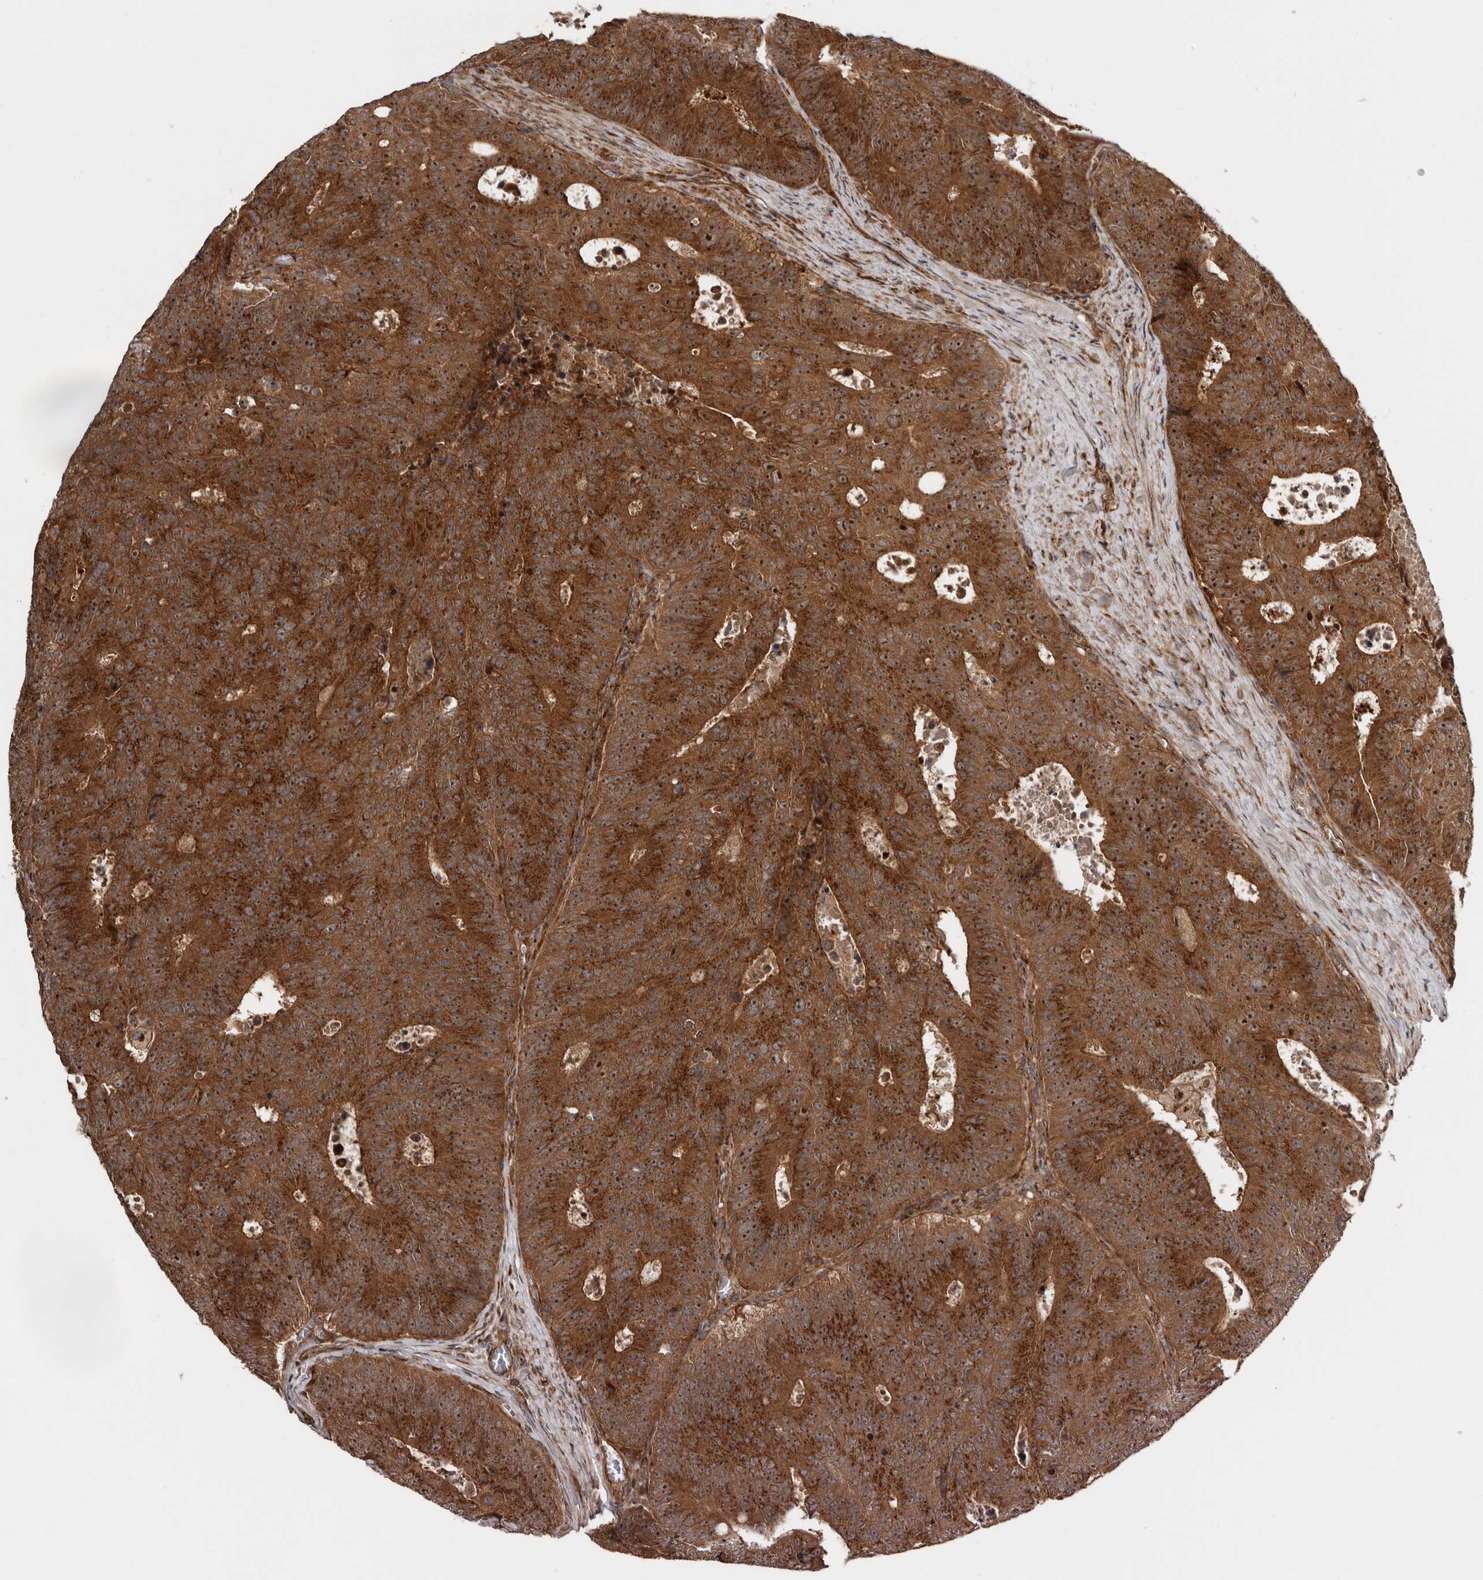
{"staining": {"intensity": "strong", "quantity": ">75%", "location": "cytoplasmic/membranous,nuclear"}, "tissue": "colorectal cancer", "cell_type": "Tumor cells", "image_type": "cancer", "snomed": [{"axis": "morphology", "description": "Adenocarcinoma, NOS"}, {"axis": "topography", "description": "Colon"}], "caption": "Colorectal adenocarcinoma tissue exhibits strong cytoplasmic/membranous and nuclear staining in about >75% of tumor cells Ihc stains the protein of interest in brown and the nuclei are stained blue.", "gene": "CCDC190", "patient": {"sex": "male", "age": 87}}